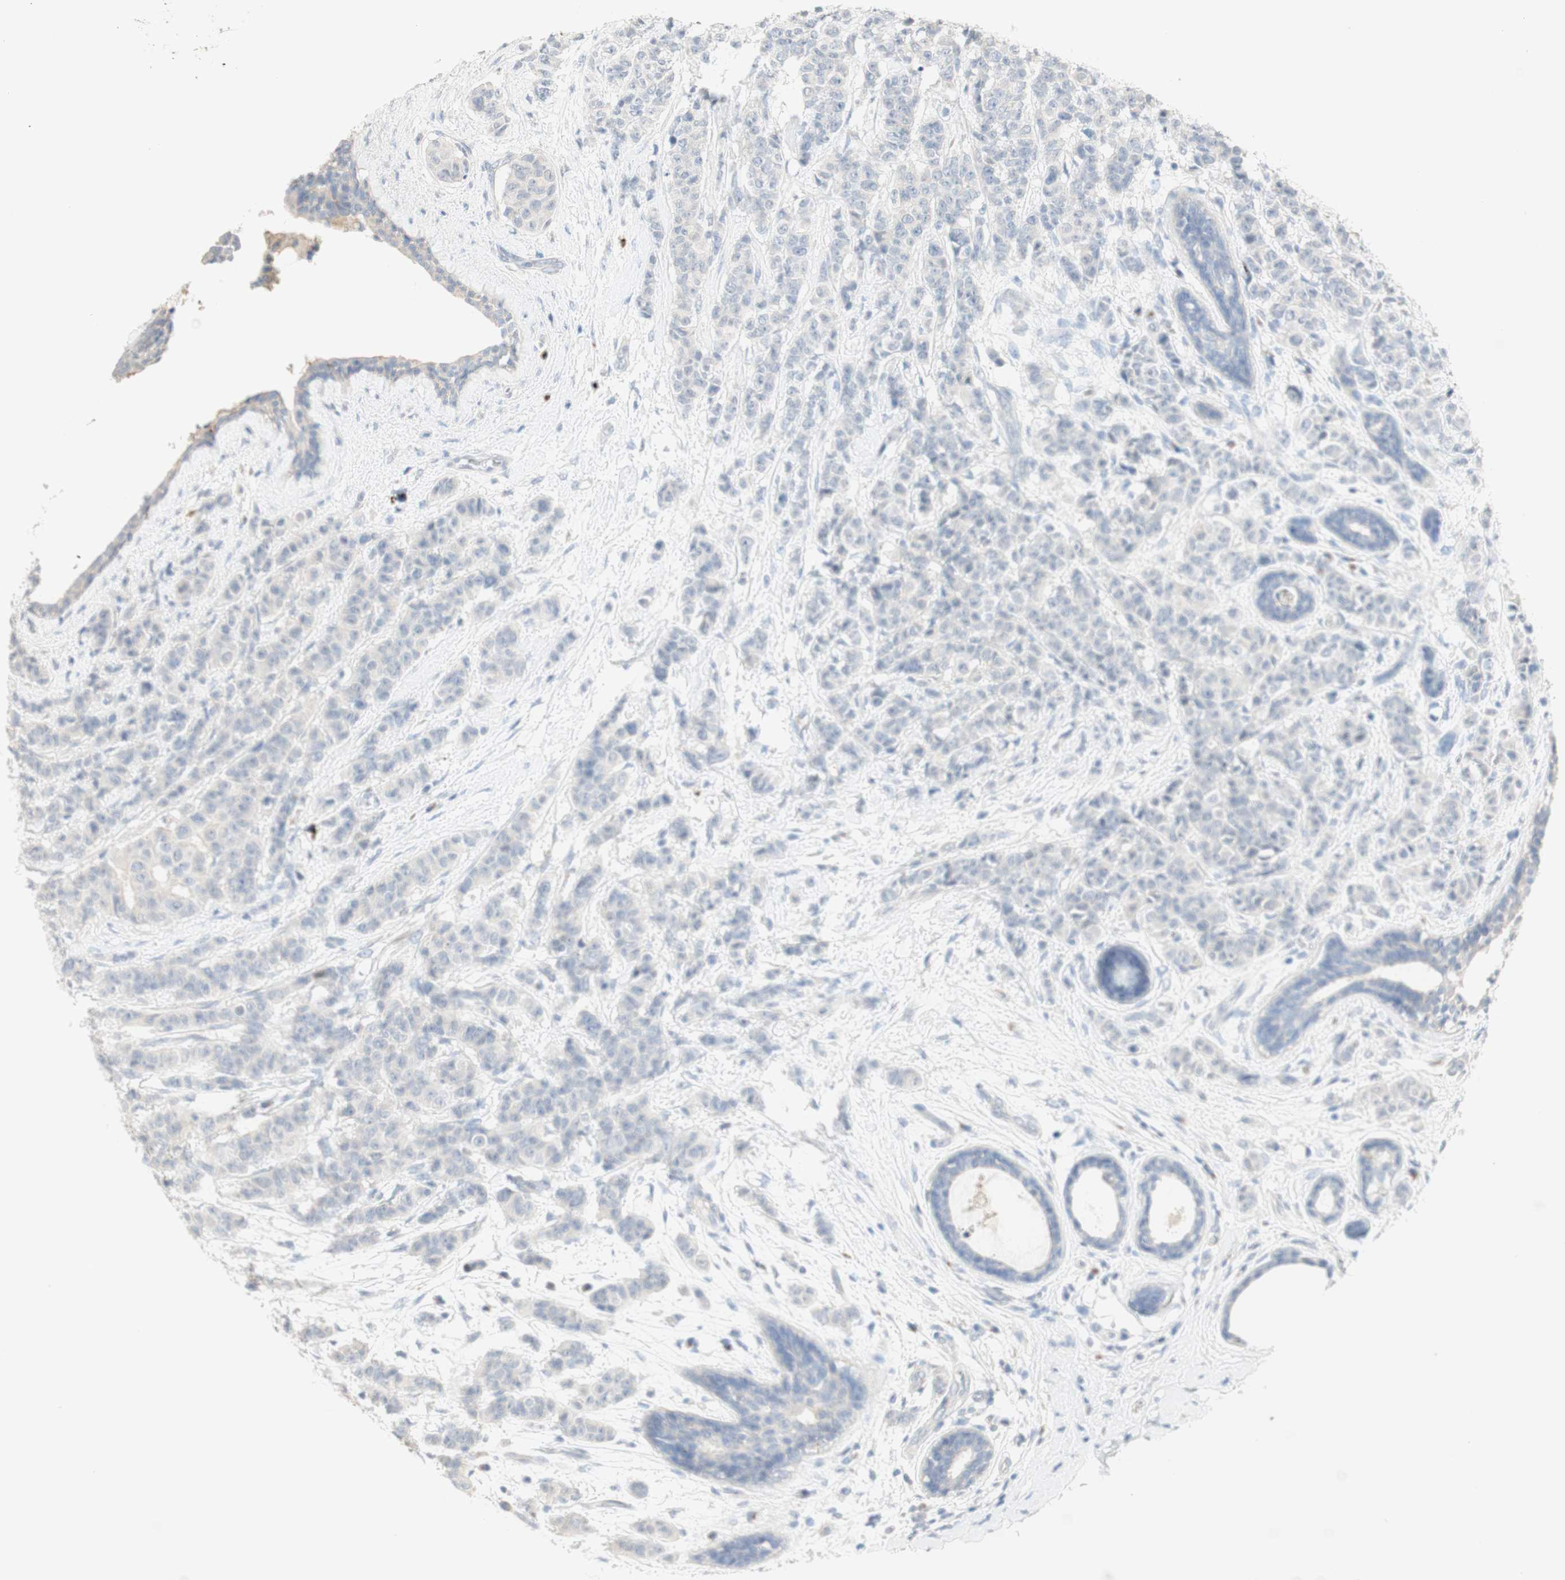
{"staining": {"intensity": "negative", "quantity": "none", "location": "none"}, "tissue": "breast cancer", "cell_type": "Tumor cells", "image_type": "cancer", "snomed": [{"axis": "morphology", "description": "Normal tissue, NOS"}, {"axis": "morphology", "description": "Duct carcinoma"}, {"axis": "topography", "description": "Breast"}], "caption": "A photomicrograph of human infiltrating ductal carcinoma (breast) is negative for staining in tumor cells. (Stains: DAB (3,3'-diaminobenzidine) immunohistochemistry (IHC) with hematoxylin counter stain, Microscopy: brightfield microscopy at high magnification).", "gene": "MANEA", "patient": {"sex": "female", "age": 40}}